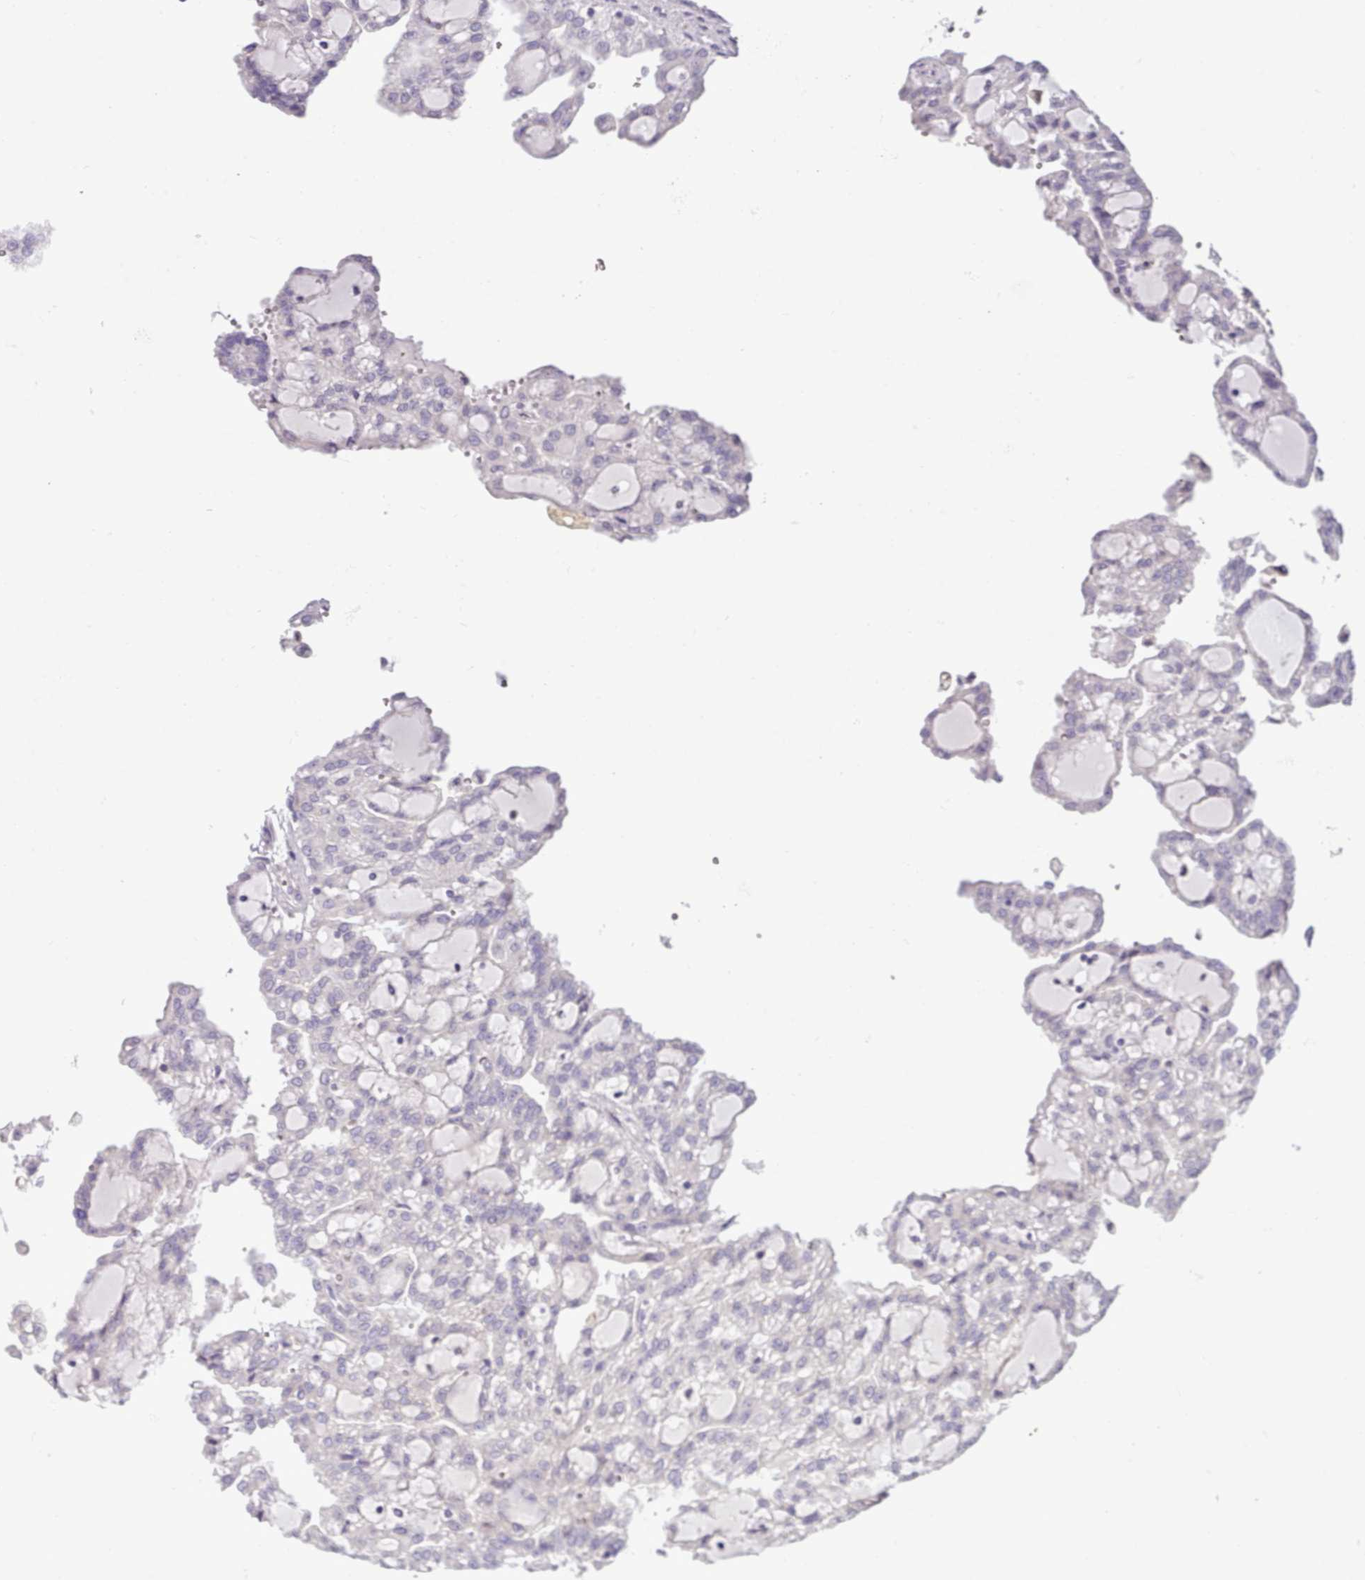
{"staining": {"intensity": "negative", "quantity": "none", "location": "none"}, "tissue": "renal cancer", "cell_type": "Tumor cells", "image_type": "cancer", "snomed": [{"axis": "morphology", "description": "Adenocarcinoma, NOS"}, {"axis": "topography", "description": "Kidney"}], "caption": "Immunohistochemical staining of adenocarcinoma (renal) reveals no significant expression in tumor cells. (DAB immunohistochemistry (IHC) visualized using brightfield microscopy, high magnification).", "gene": "FAM83E", "patient": {"sex": "male", "age": 63}}